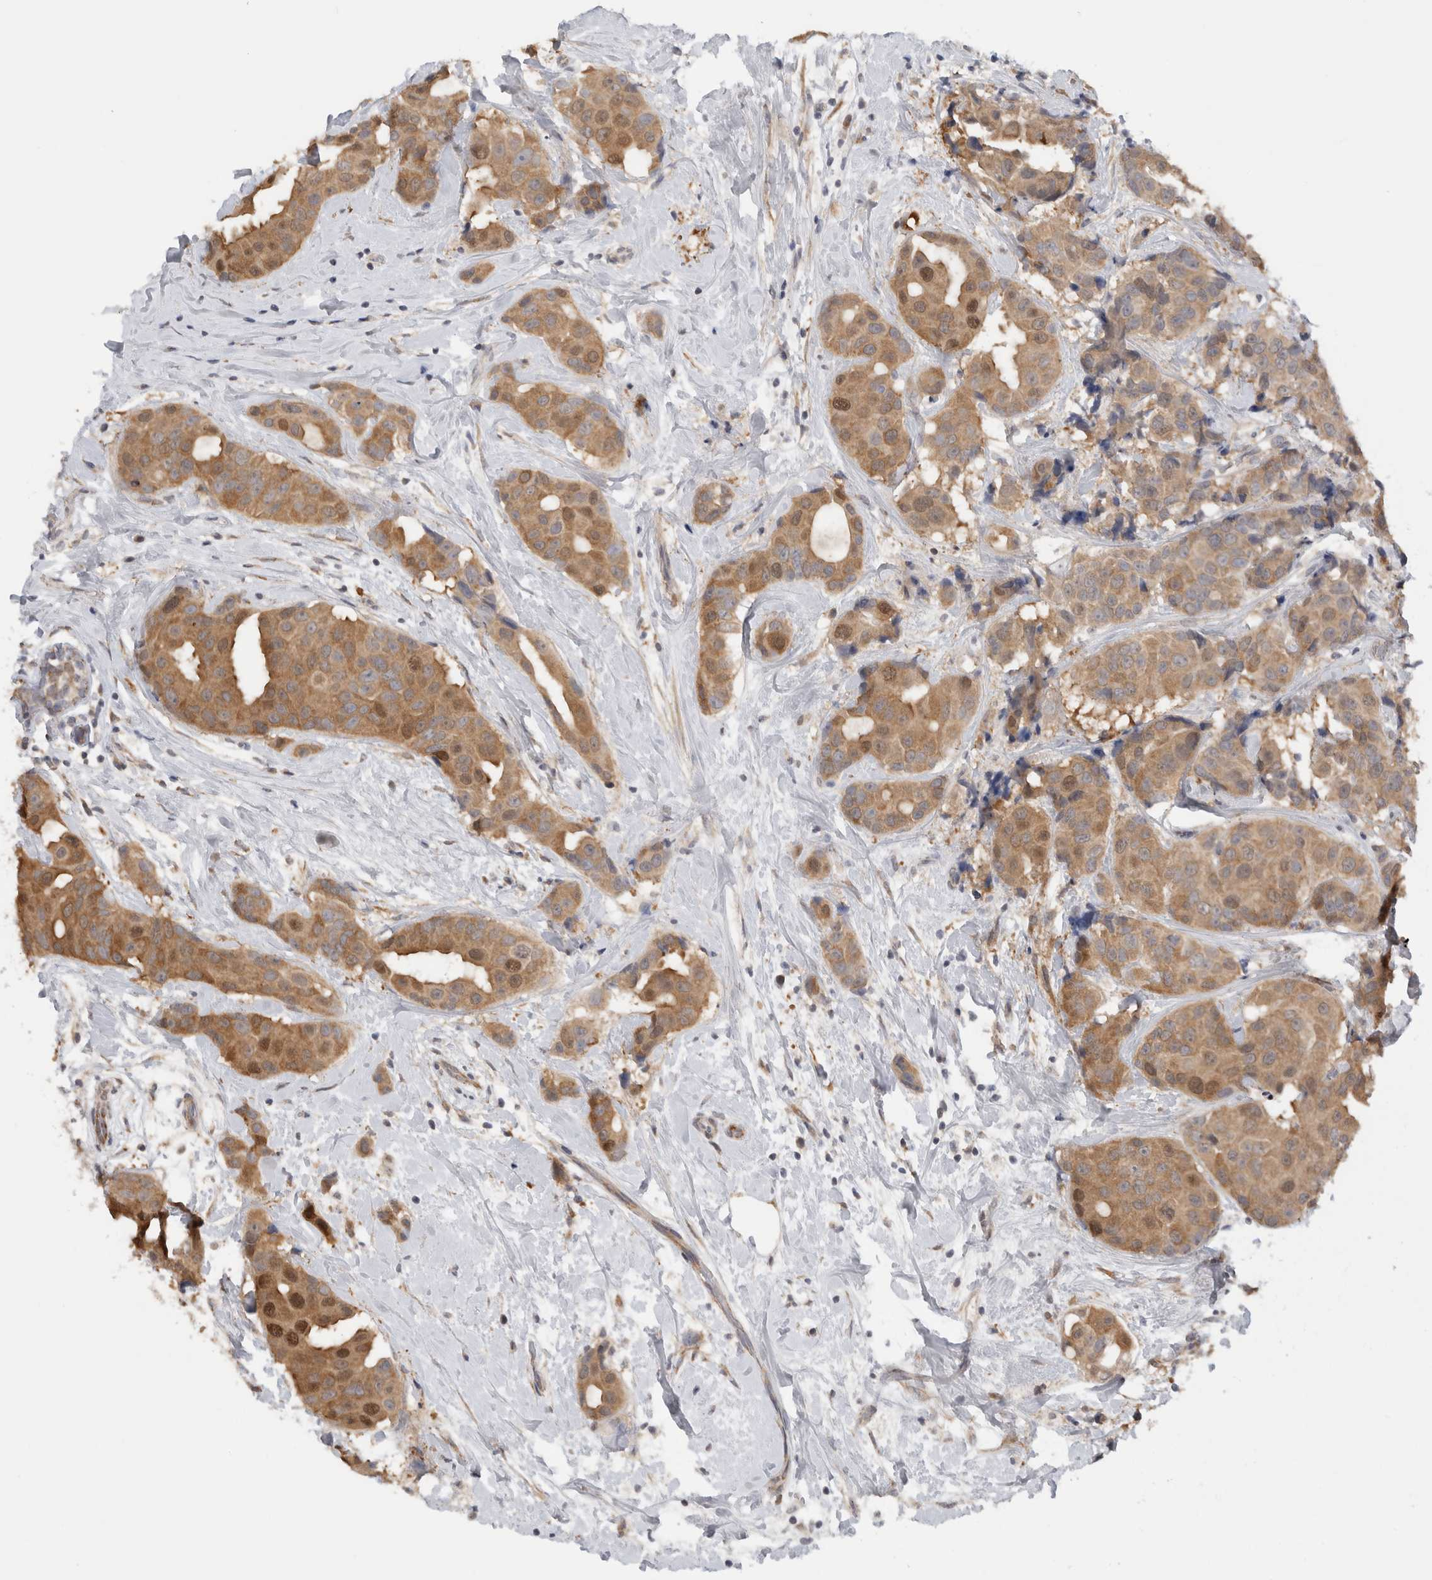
{"staining": {"intensity": "moderate", "quantity": ">75%", "location": "cytoplasmic/membranous,nuclear"}, "tissue": "breast cancer", "cell_type": "Tumor cells", "image_type": "cancer", "snomed": [{"axis": "morphology", "description": "Normal tissue, NOS"}, {"axis": "morphology", "description": "Duct carcinoma"}, {"axis": "topography", "description": "Breast"}], "caption": "Moderate cytoplasmic/membranous and nuclear expression for a protein is seen in approximately >75% of tumor cells of breast cancer using IHC.", "gene": "DYRK2", "patient": {"sex": "female", "age": 39}}